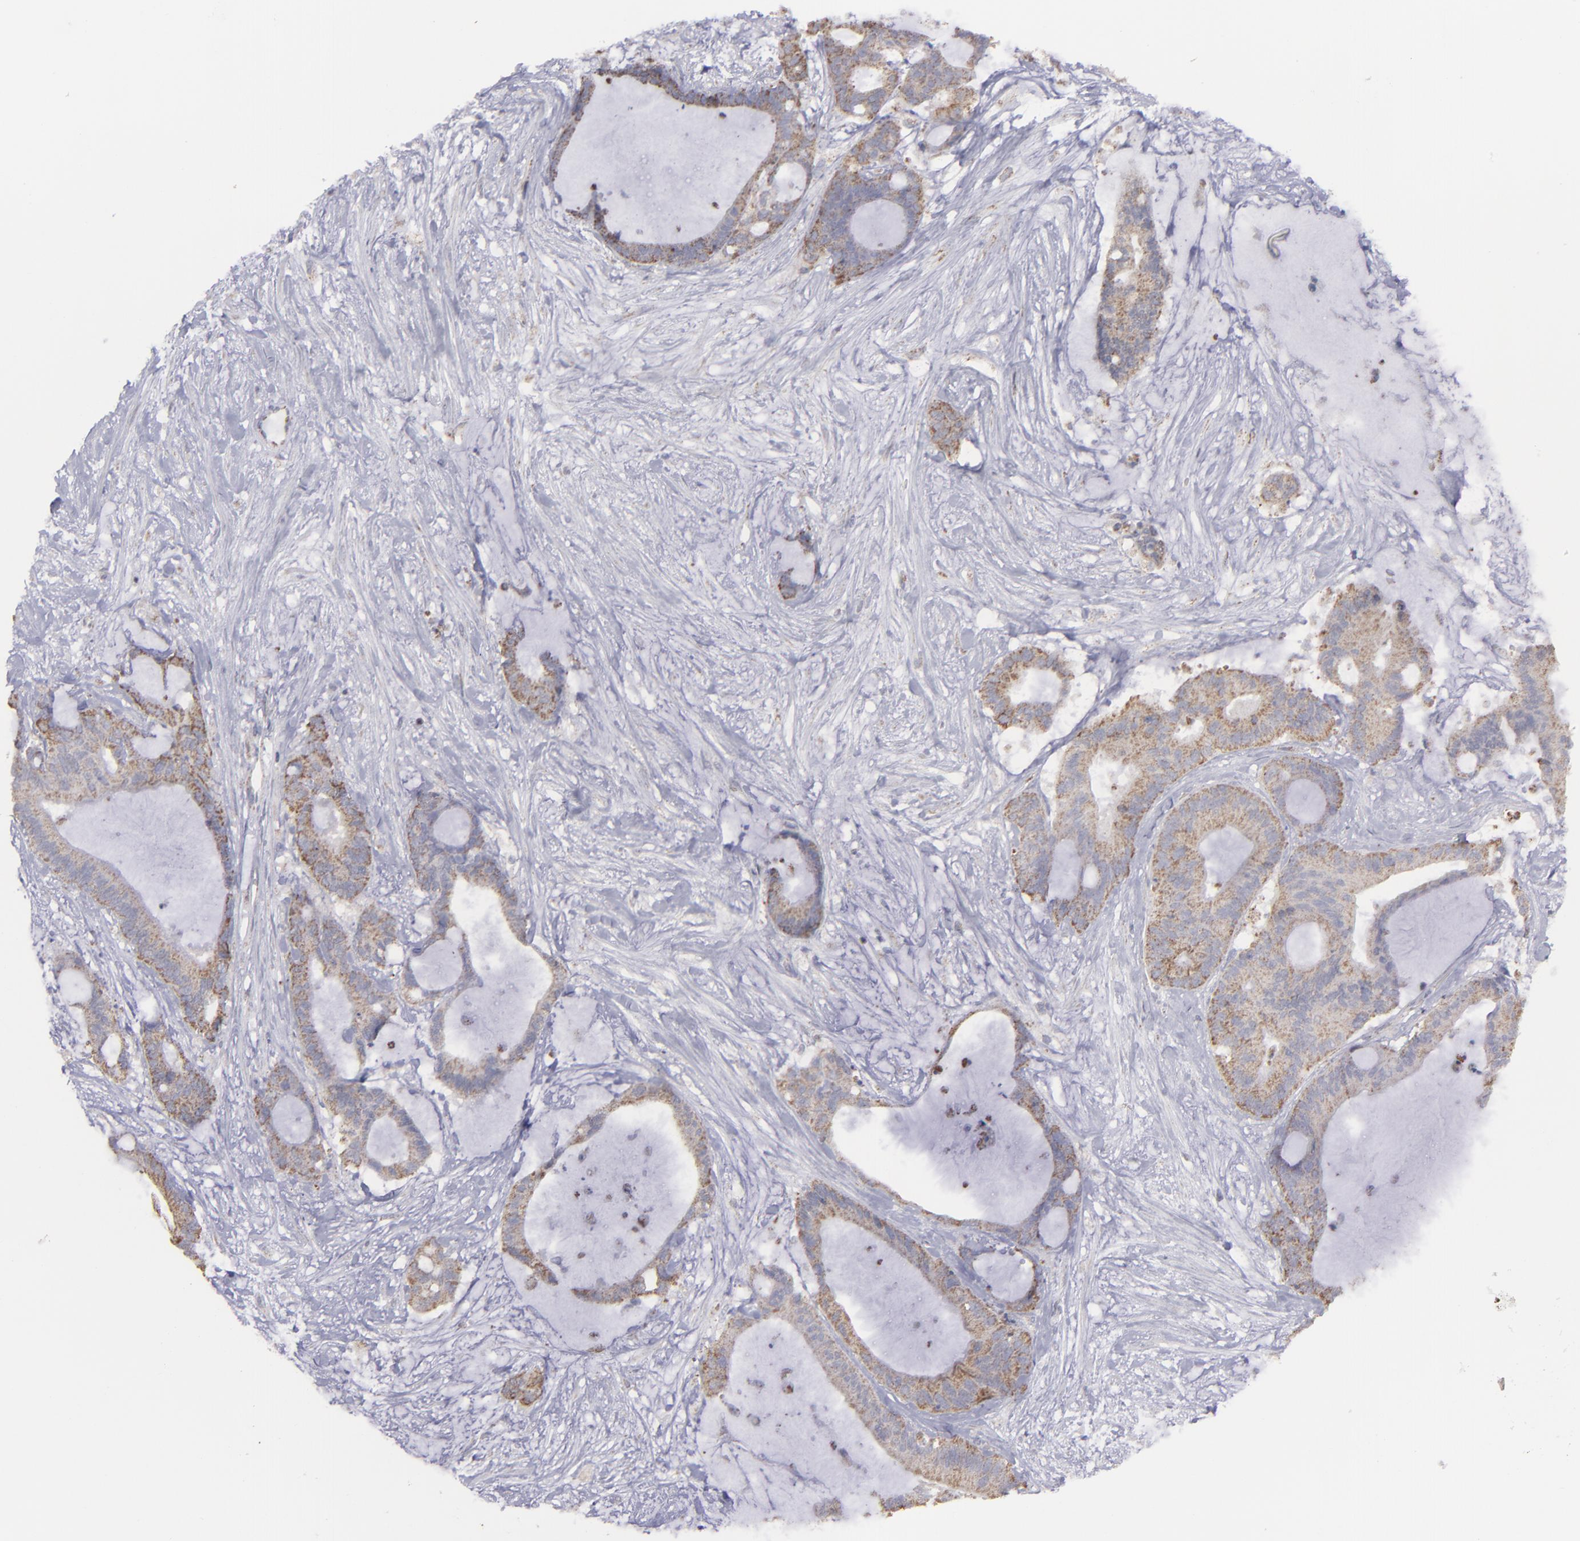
{"staining": {"intensity": "moderate", "quantity": ">75%", "location": "cytoplasmic/membranous"}, "tissue": "liver cancer", "cell_type": "Tumor cells", "image_type": "cancer", "snomed": [{"axis": "morphology", "description": "Cholangiocarcinoma"}, {"axis": "topography", "description": "Liver"}], "caption": "The immunohistochemical stain highlights moderate cytoplasmic/membranous expression in tumor cells of cholangiocarcinoma (liver) tissue.", "gene": "MYOM2", "patient": {"sex": "female", "age": 73}}